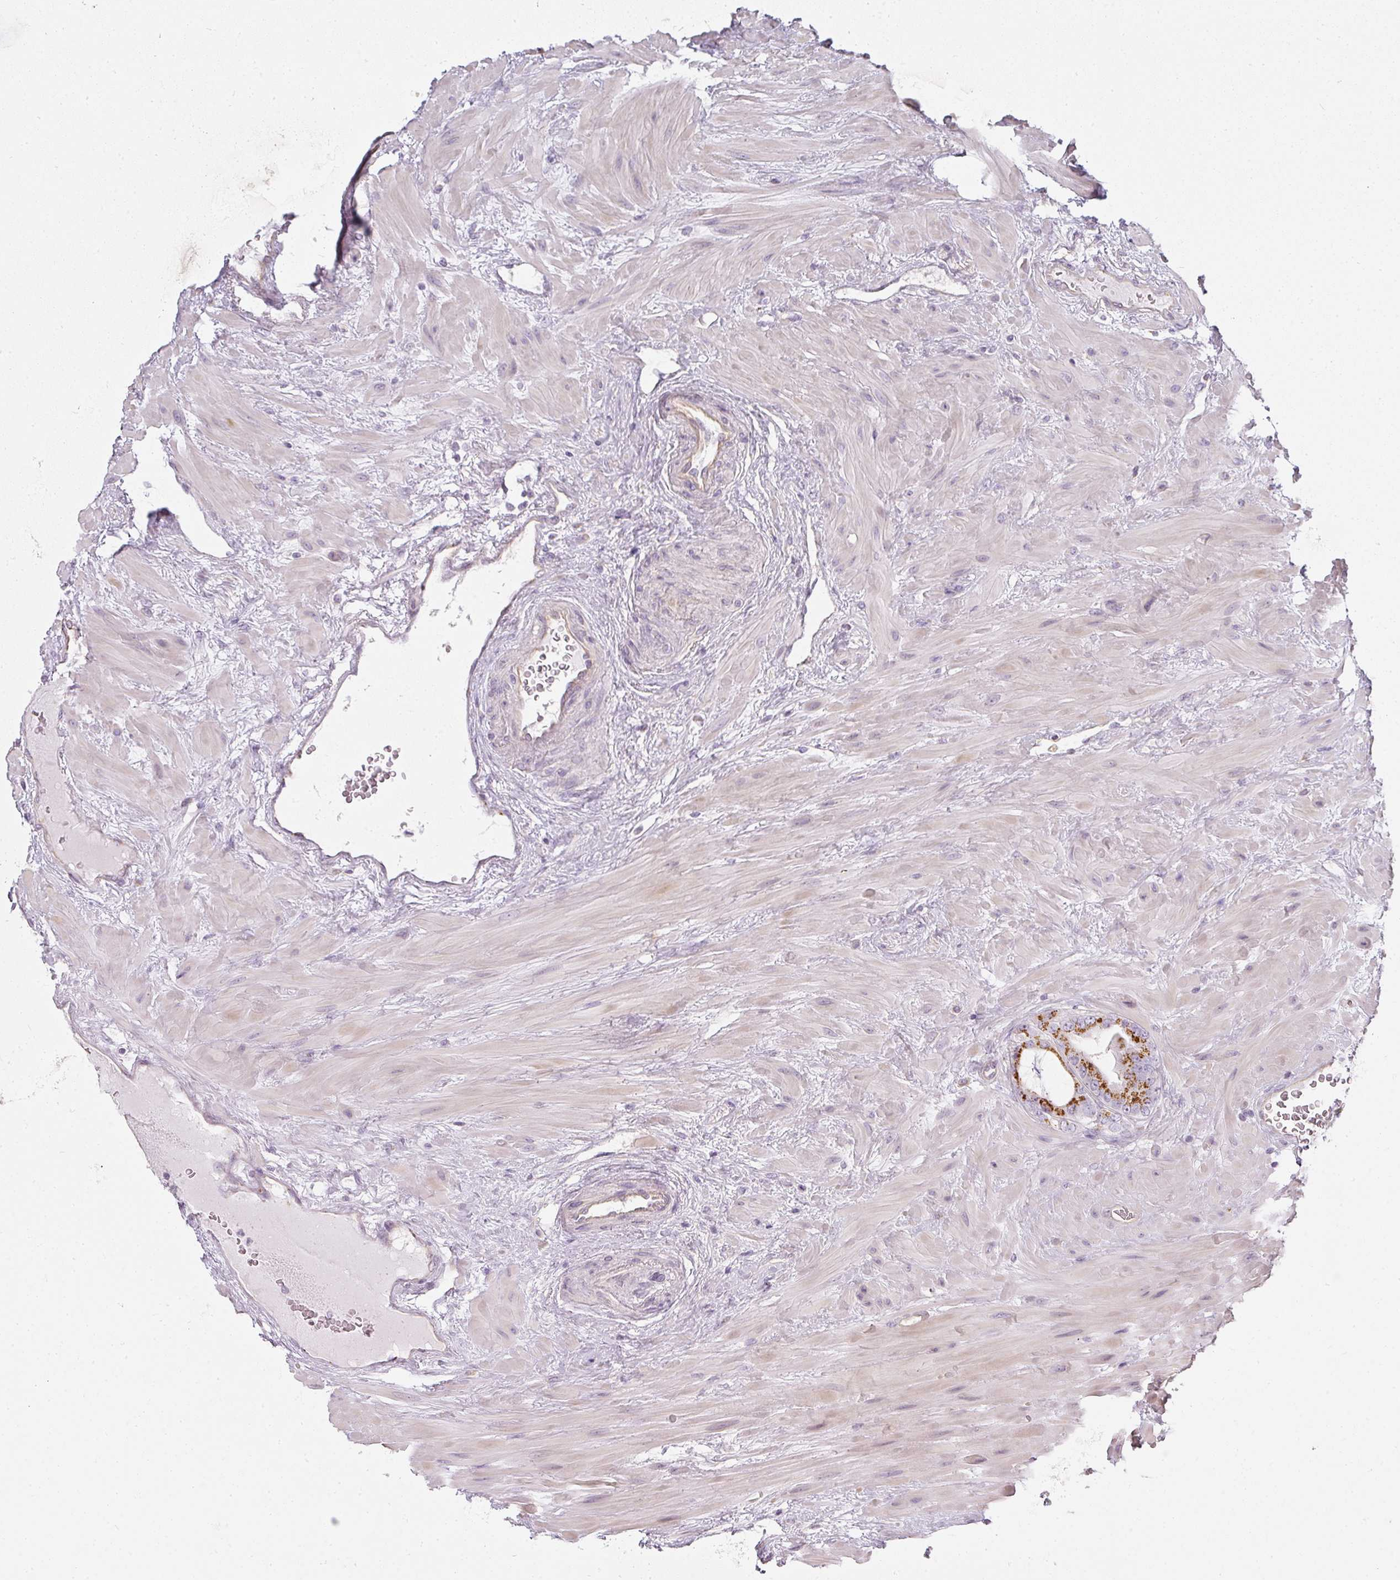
{"staining": {"intensity": "moderate", "quantity": ">75%", "location": "cytoplasmic/membranous"}, "tissue": "prostate cancer", "cell_type": "Tumor cells", "image_type": "cancer", "snomed": [{"axis": "morphology", "description": "Adenocarcinoma, Low grade"}, {"axis": "topography", "description": "Prostate"}], "caption": "Immunohistochemical staining of prostate cancer (low-grade adenocarcinoma) reveals moderate cytoplasmic/membranous protein staining in about >75% of tumor cells.", "gene": "ATP8B2", "patient": {"sex": "male", "age": 61}}